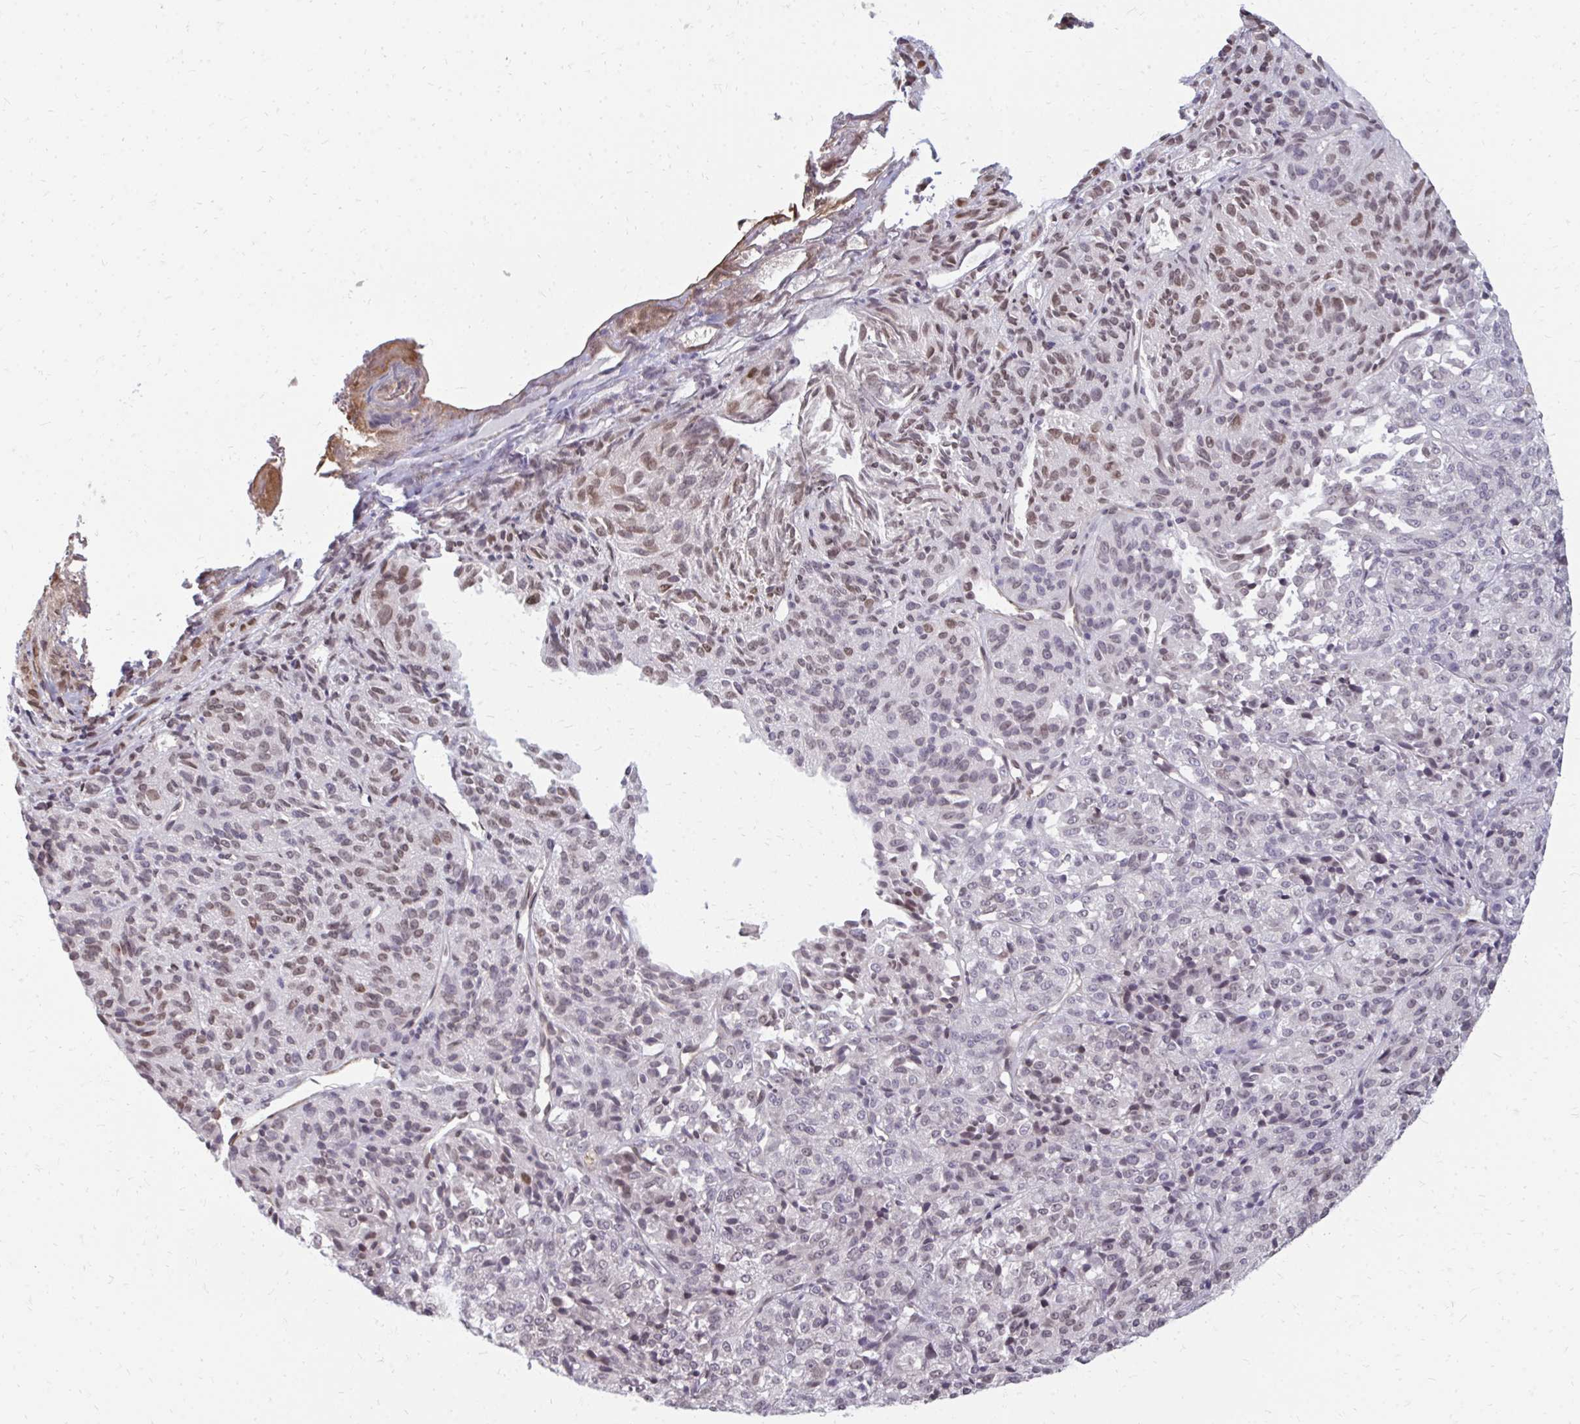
{"staining": {"intensity": "moderate", "quantity": "25%-75%", "location": "nuclear"}, "tissue": "melanoma", "cell_type": "Tumor cells", "image_type": "cancer", "snomed": [{"axis": "morphology", "description": "Malignant melanoma, Metastatic site"}, {"axis": "topography", "description": "Brain"}], "caption": "This is a micrograph of immunohistochemistry staining of malignant melanoma (metastatic site), which shows moderate positivity in the nuclear of tumor cells.", "gene": "GPC5", "patient": {"sex": "female", "age": 56}}